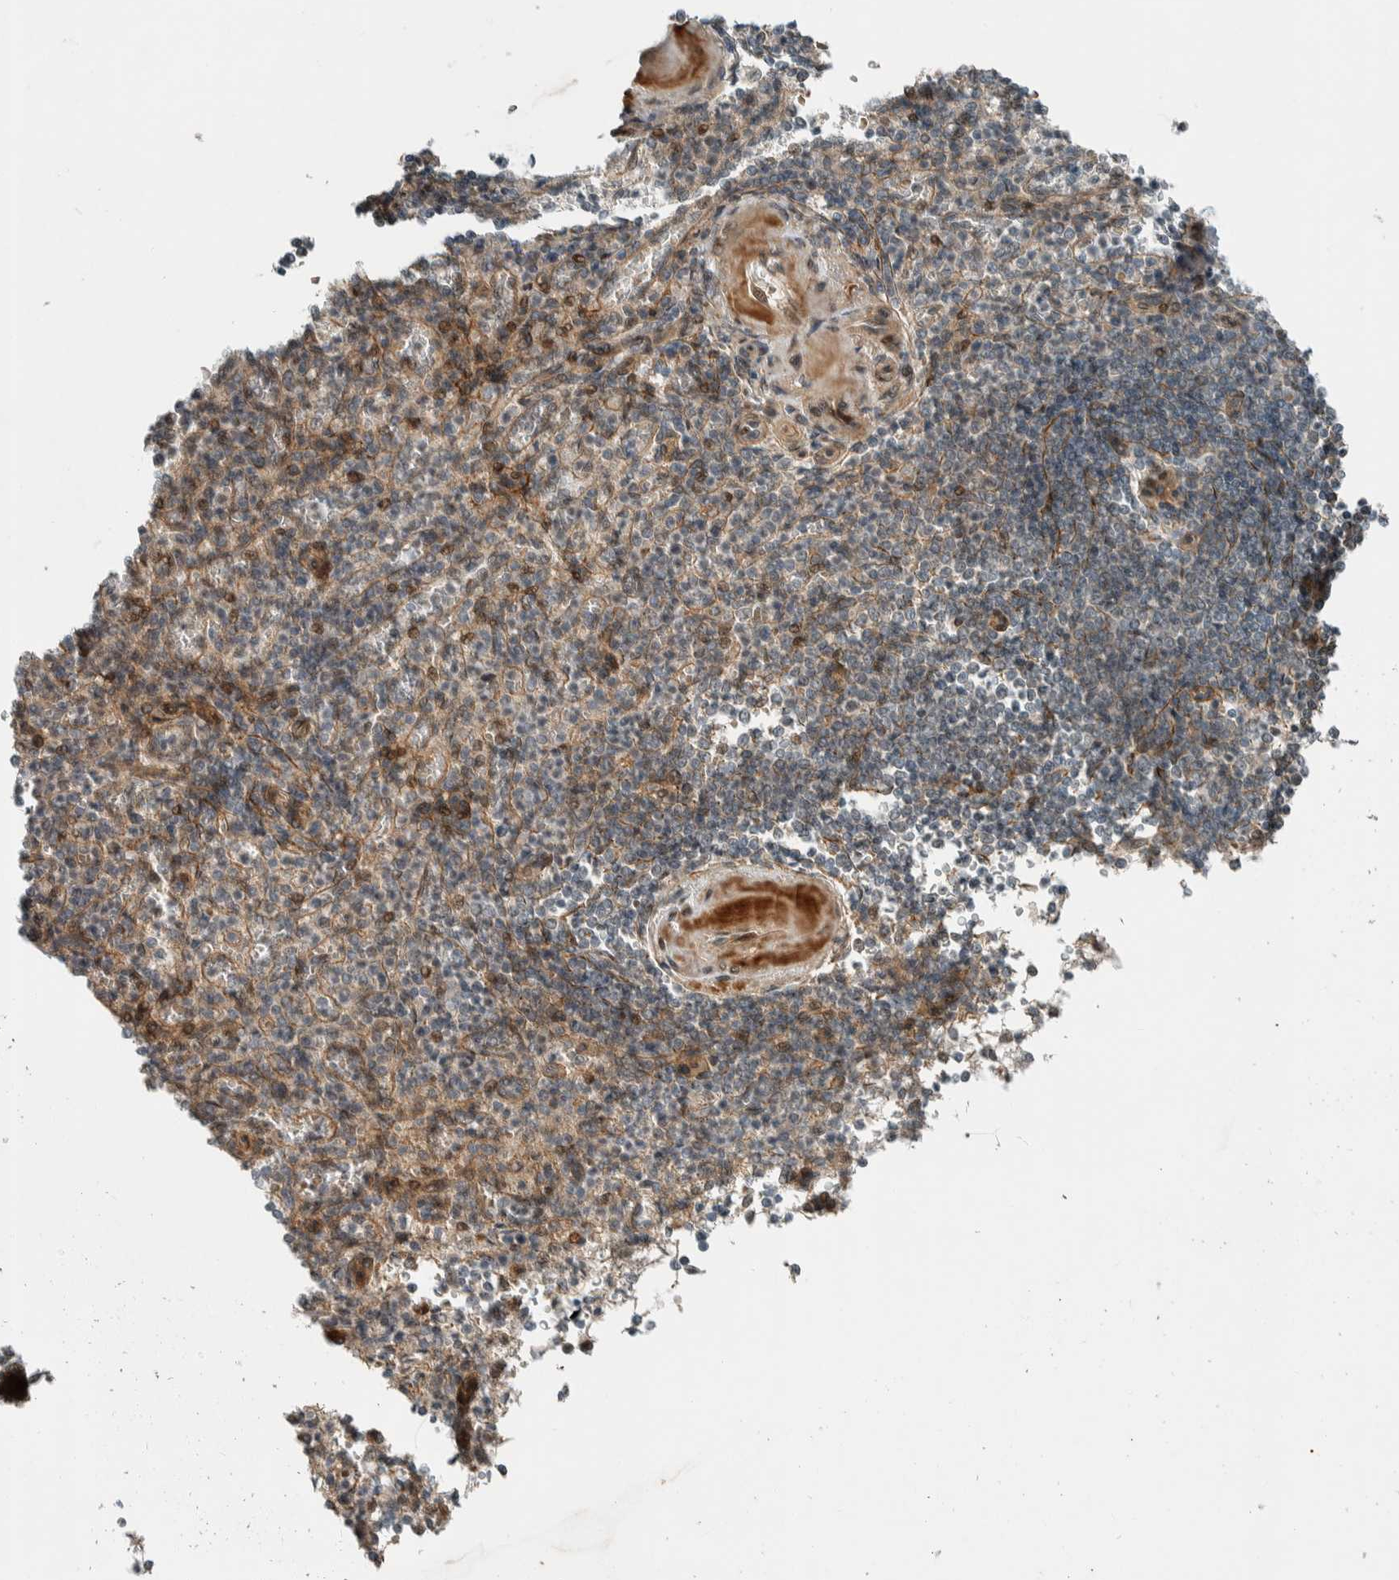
{"staining": {"intensity": "weak", "quantity": "25%-75%", "location": "nuclear"}, "tissue": "spleen", "cell_type": "Cells in red pulp", "image_type": "normal", "snomed": [{"axis": "morphology", "description": "Normal tissue, NOS"}, {"axis": "topography", "description": "Spleen"}], "caption": "This photomicrograph exhibits IHC staining of normal human spleen, with low weak nuclear positivity in about 25%-75% of cells in red pulp.", "gene": "STXBP4", "patient": {"sex": "female", "age": 74}}